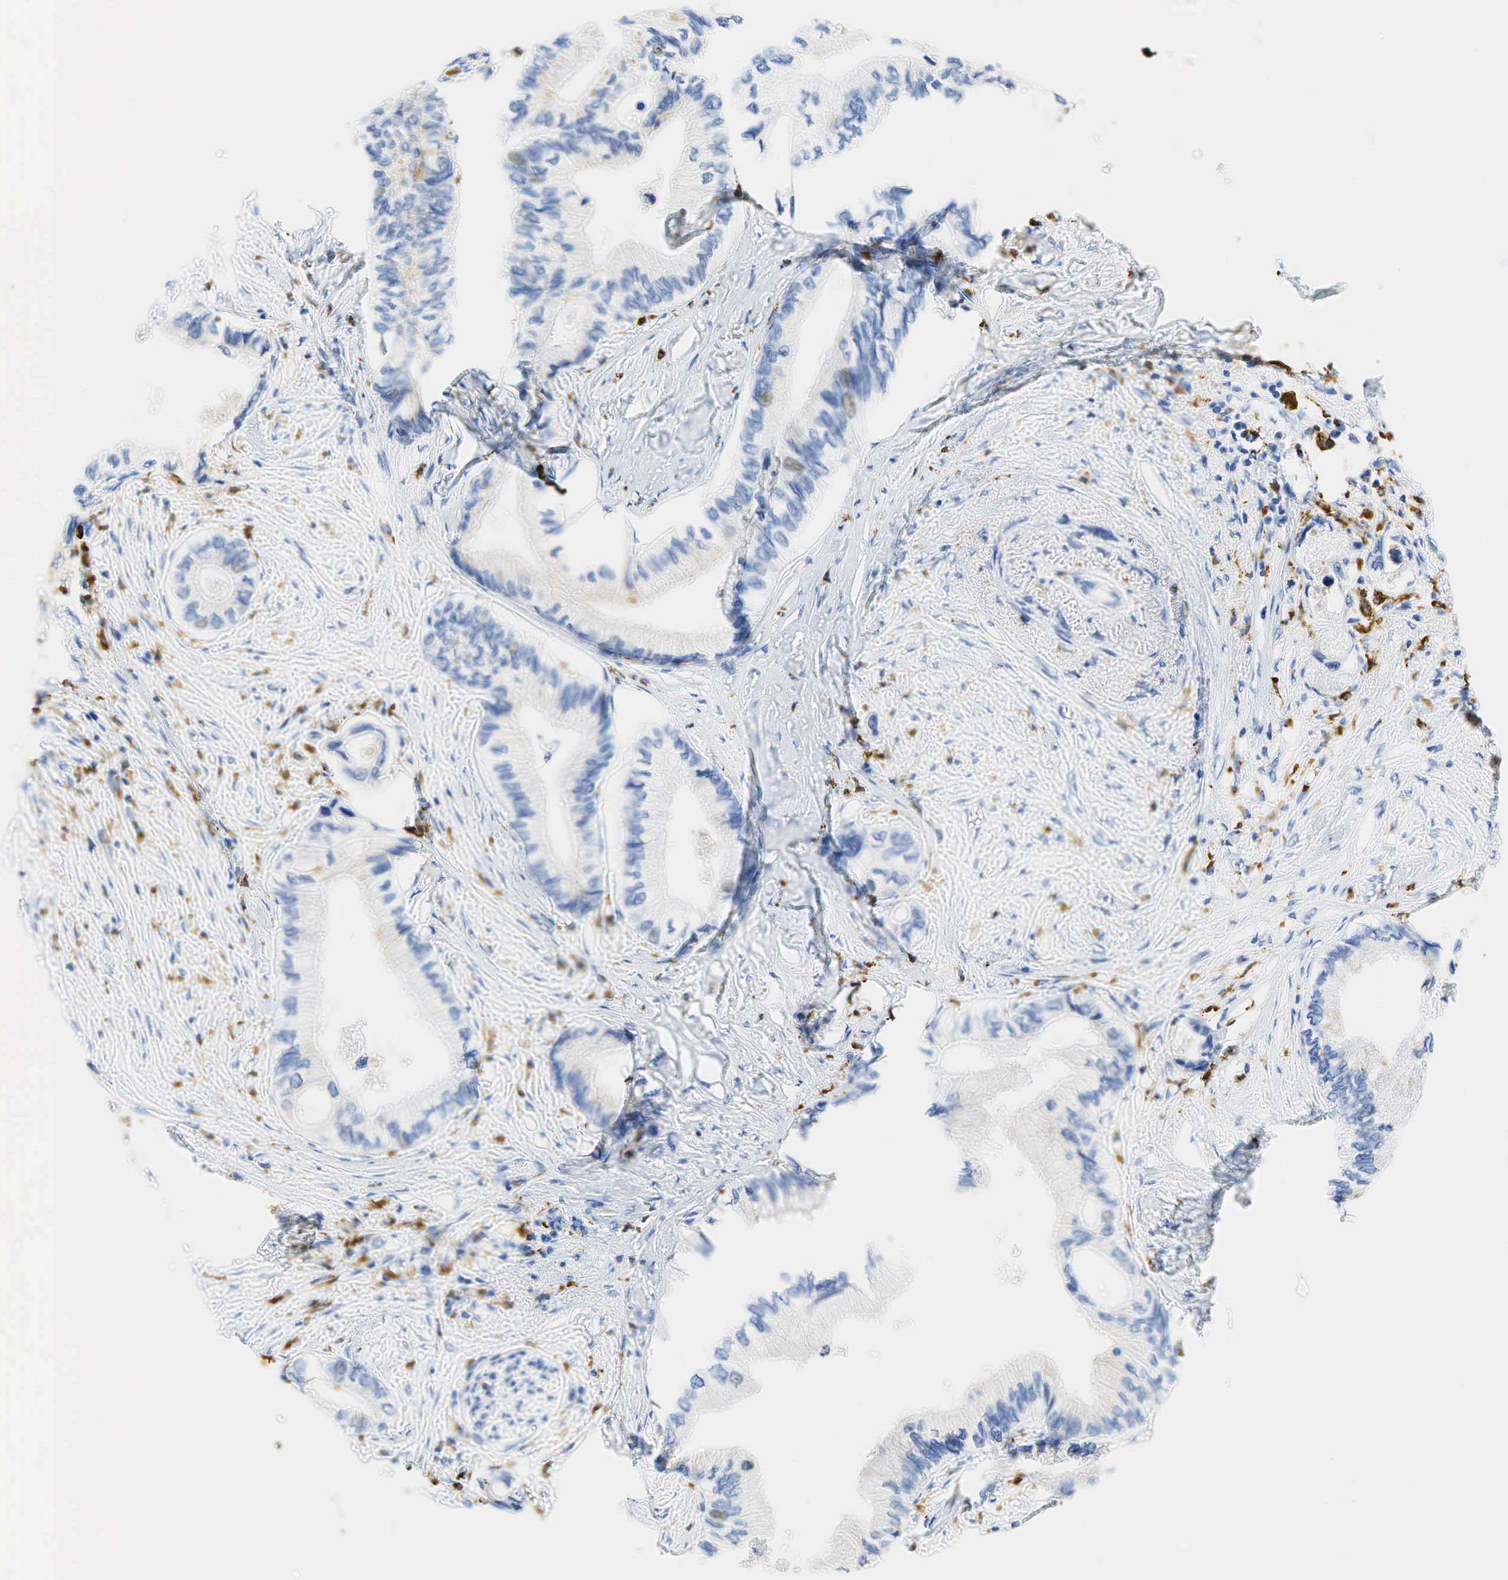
{"staining": {"intensity": "weak", "quantity": "<25%", "location": "nuclear"}, "tissue": "pancreatic cancer", "cell_type": "Tumor cells", "image_type": "cancer", "snomed": [{"axis": "morphology", "description": "Adenocarcinoma, NOS"}, {"axis": "topography", "description": "Pancreas"}], "caption": "Immunohistochemical staining of pancreatic cancer (adenocarcinoma) reveals no significant staining in tumor cells.", "gene": "CD68", "patient": {"sex": "female", "age": 66}}